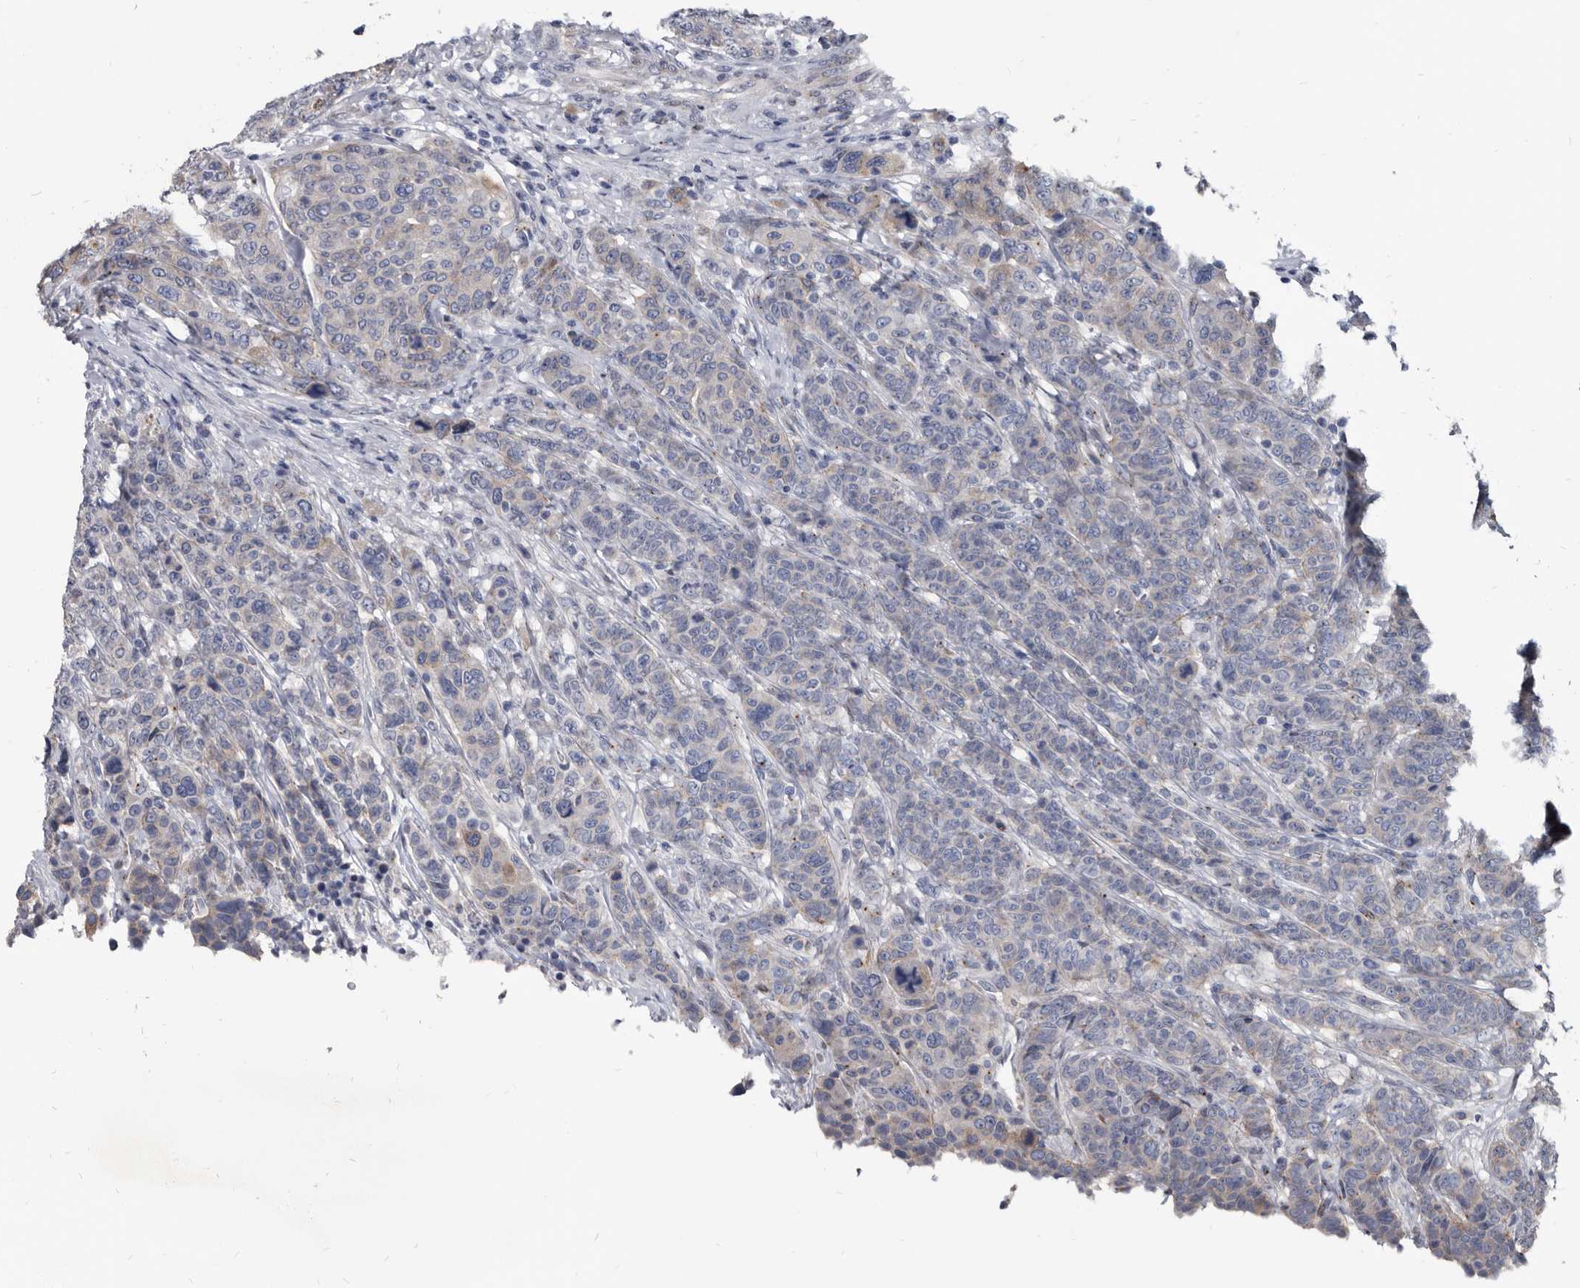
{"staining": {"intensity": "weak", "quantity": "<25%", "location": "cytoplasmic/membranous"}, "tissue": "breast cancer", "cell_type": "Tumor cells", "image_type": "cancer", "snomed": [{"axis": "morphology", "description": "Duct carcinoma"}, {"axis": "topography", "description": "Breast"}], "caption": "Micrograph shows no protein staining in tumor cells of breast infiltrating ductal carcinoma tissue.", "gene": "PRSS8", "patient": {"sex": "female", "age": 37}}